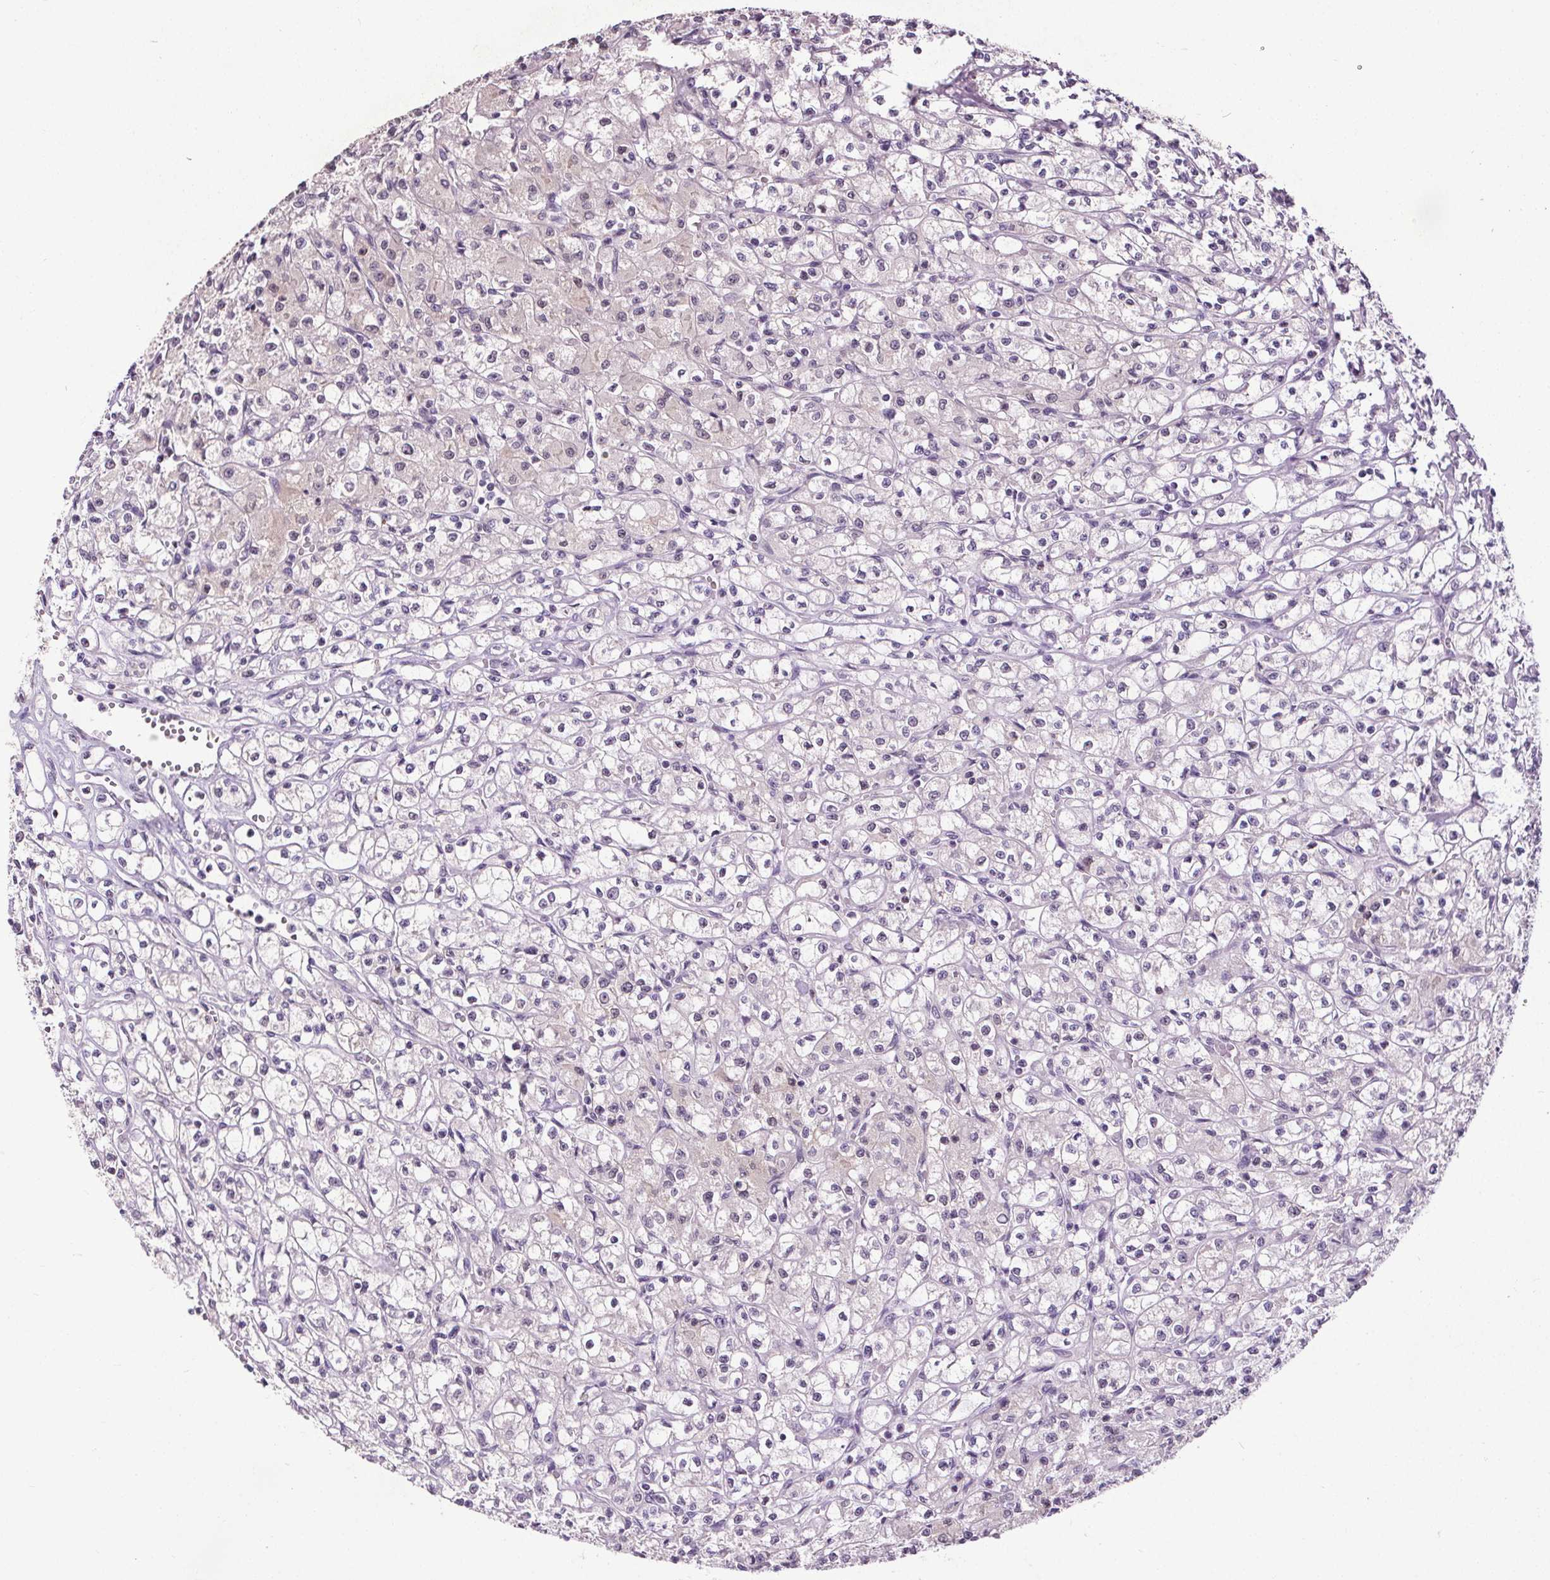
{"staining": {"intensity": "negative", "quantity": "none", "location": "none"}, "tissue": "renal cancer", "cell_type": "Tumor cells", "image_type": "cancer", "snomed": [{"axis": "morphology", "description": "Adenocarcinoma, NOS"}, {"axis": "topography", "description": "Kidney"}], "caption": "Immunohistochemical staining of renal adenocarcinoma displays no significant positivity in tumor cells. (DAB (3,3'-diaminobenzidine) IHC with hematoxylin counter stain).", "gene": "SLC2A9", "patient": {"sex": "female", "age": 70}}